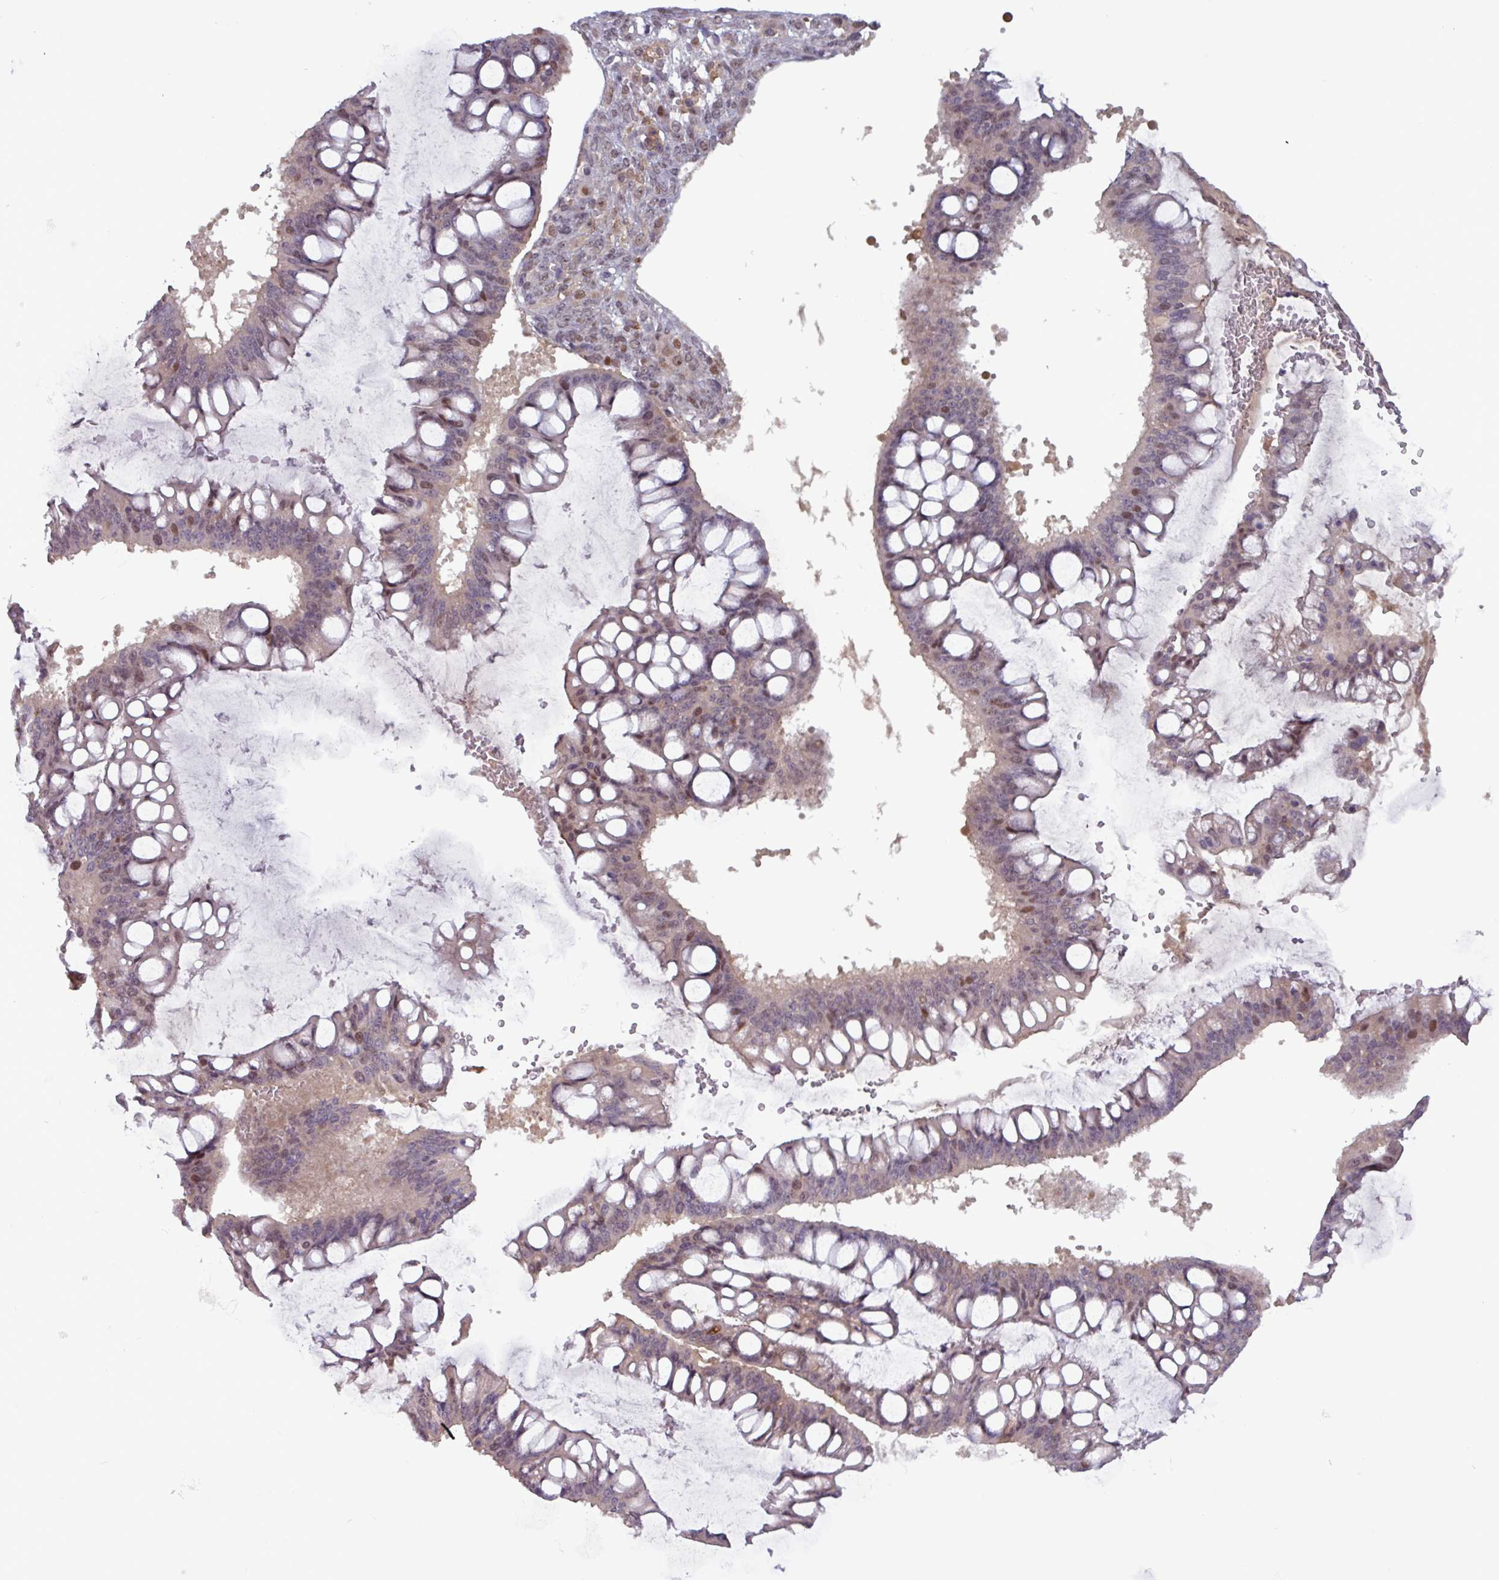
{"staining": {"intensity": "moderate", "quantity": "<25%", "location": "nuclear"}, "tissue": "ovarian cancer", "cell_type": "Tumor cells", "image_type": "cancer", "snomed": [{"axis": "morphology", "description": "Cystadenocarcinoma, mucinous, NOS"}, {"axis": "topography", "description": "Ovary"}], "caption": "IHC image of neoplastic tissue: human ovarian cancer stained using immunohistochemistry (IHC) exhibits low levels of moderate protein expression localized specifically in the nuclear of tumor cells, appearing as a nuclear brown color.", "gene": "PRRX1", "patient": {"sex": "female", "age": 73}}